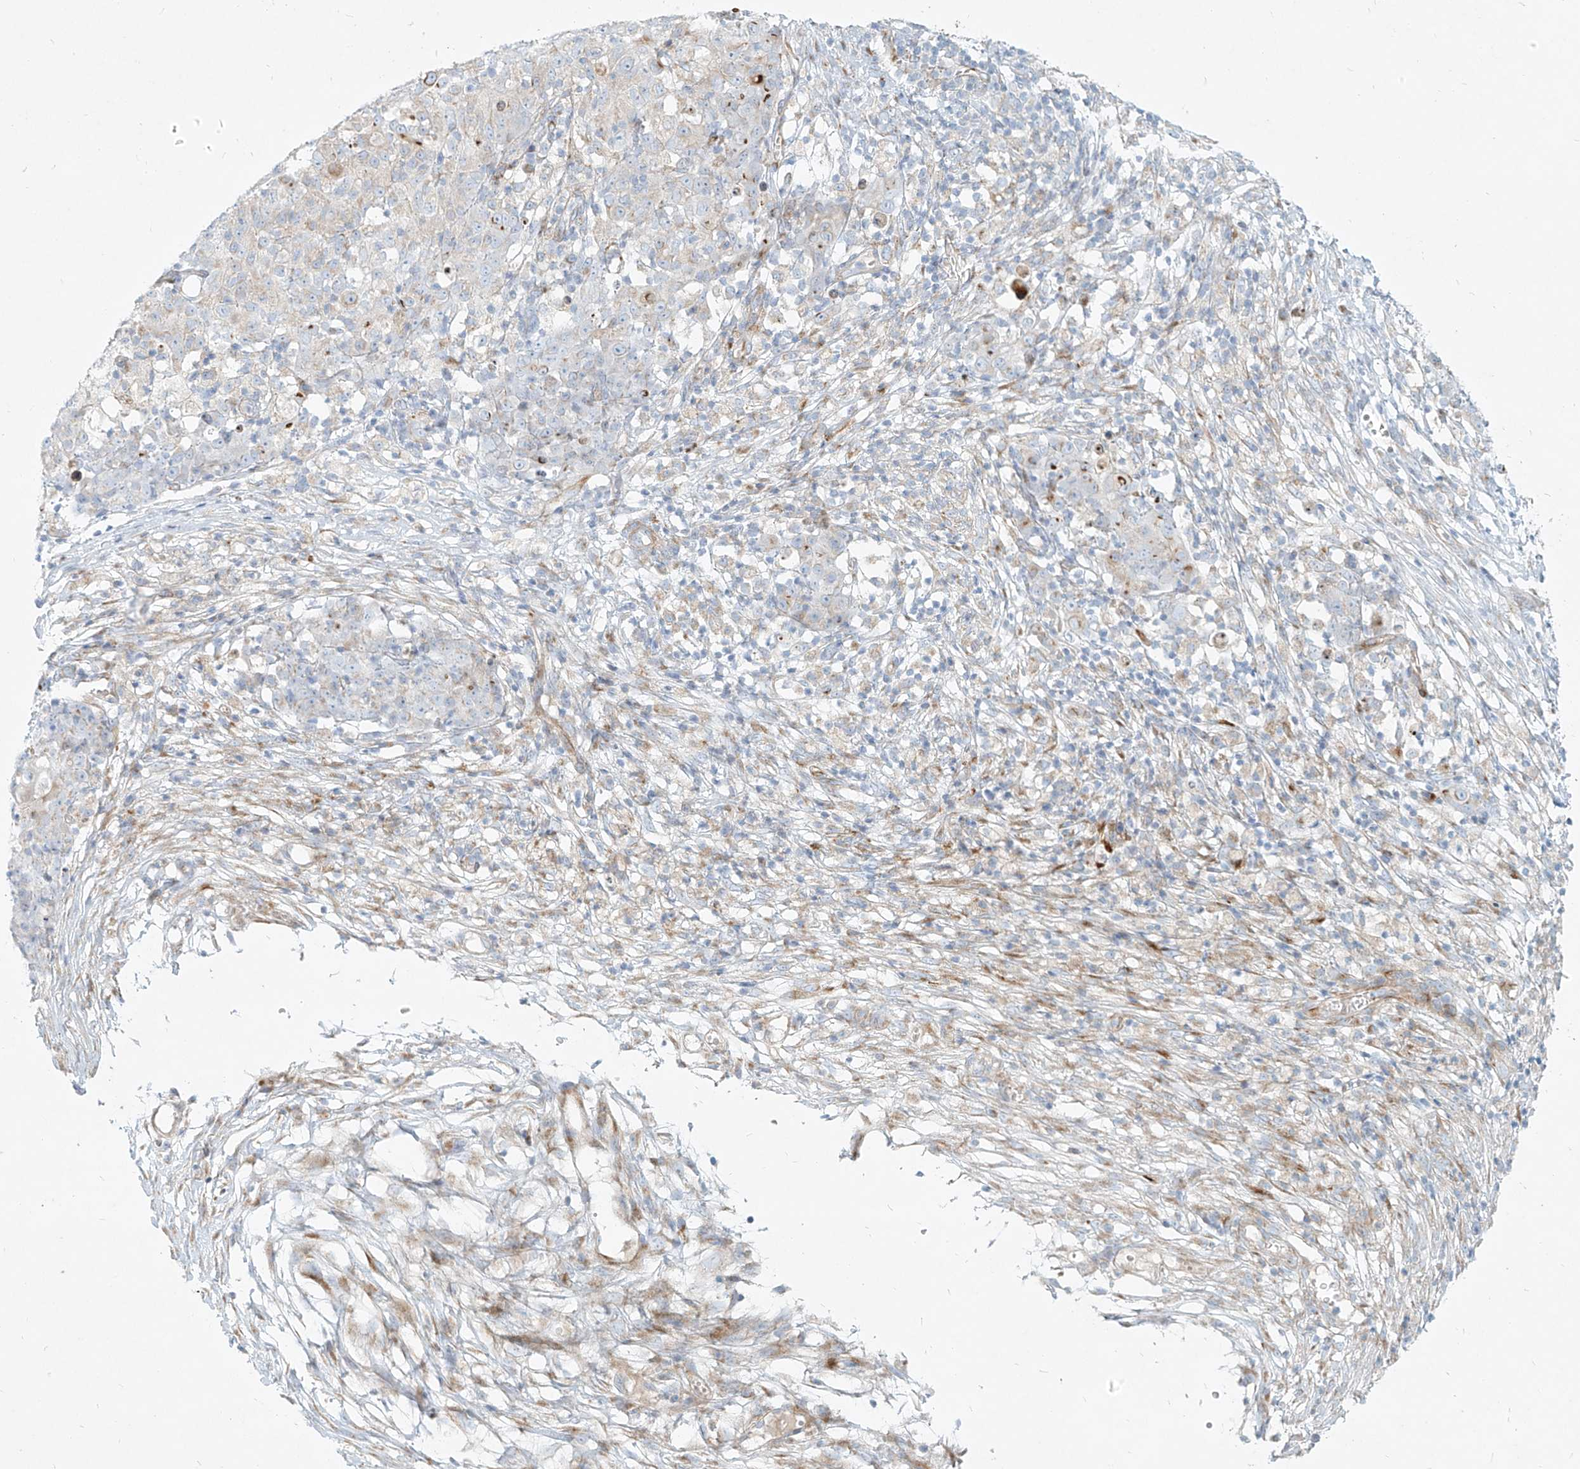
{"staining": {"intensity": "negative", "quantity": "none", "location": "none"}, "tissue": "ovarian cancer", "cell_type": "Tumor cells", "image_type": "cancer", "snomed": [{"axis": "morphology", "description": "Carcinoma, endometroid"}, {"axis": "topography", "description": "Ovary"}], "caption": "An image of human ovarian endometroid carcinoma is negative for staining in tumor cells.", "gene": "MTX2", "patient": {"sex": "female", "age": 42}}